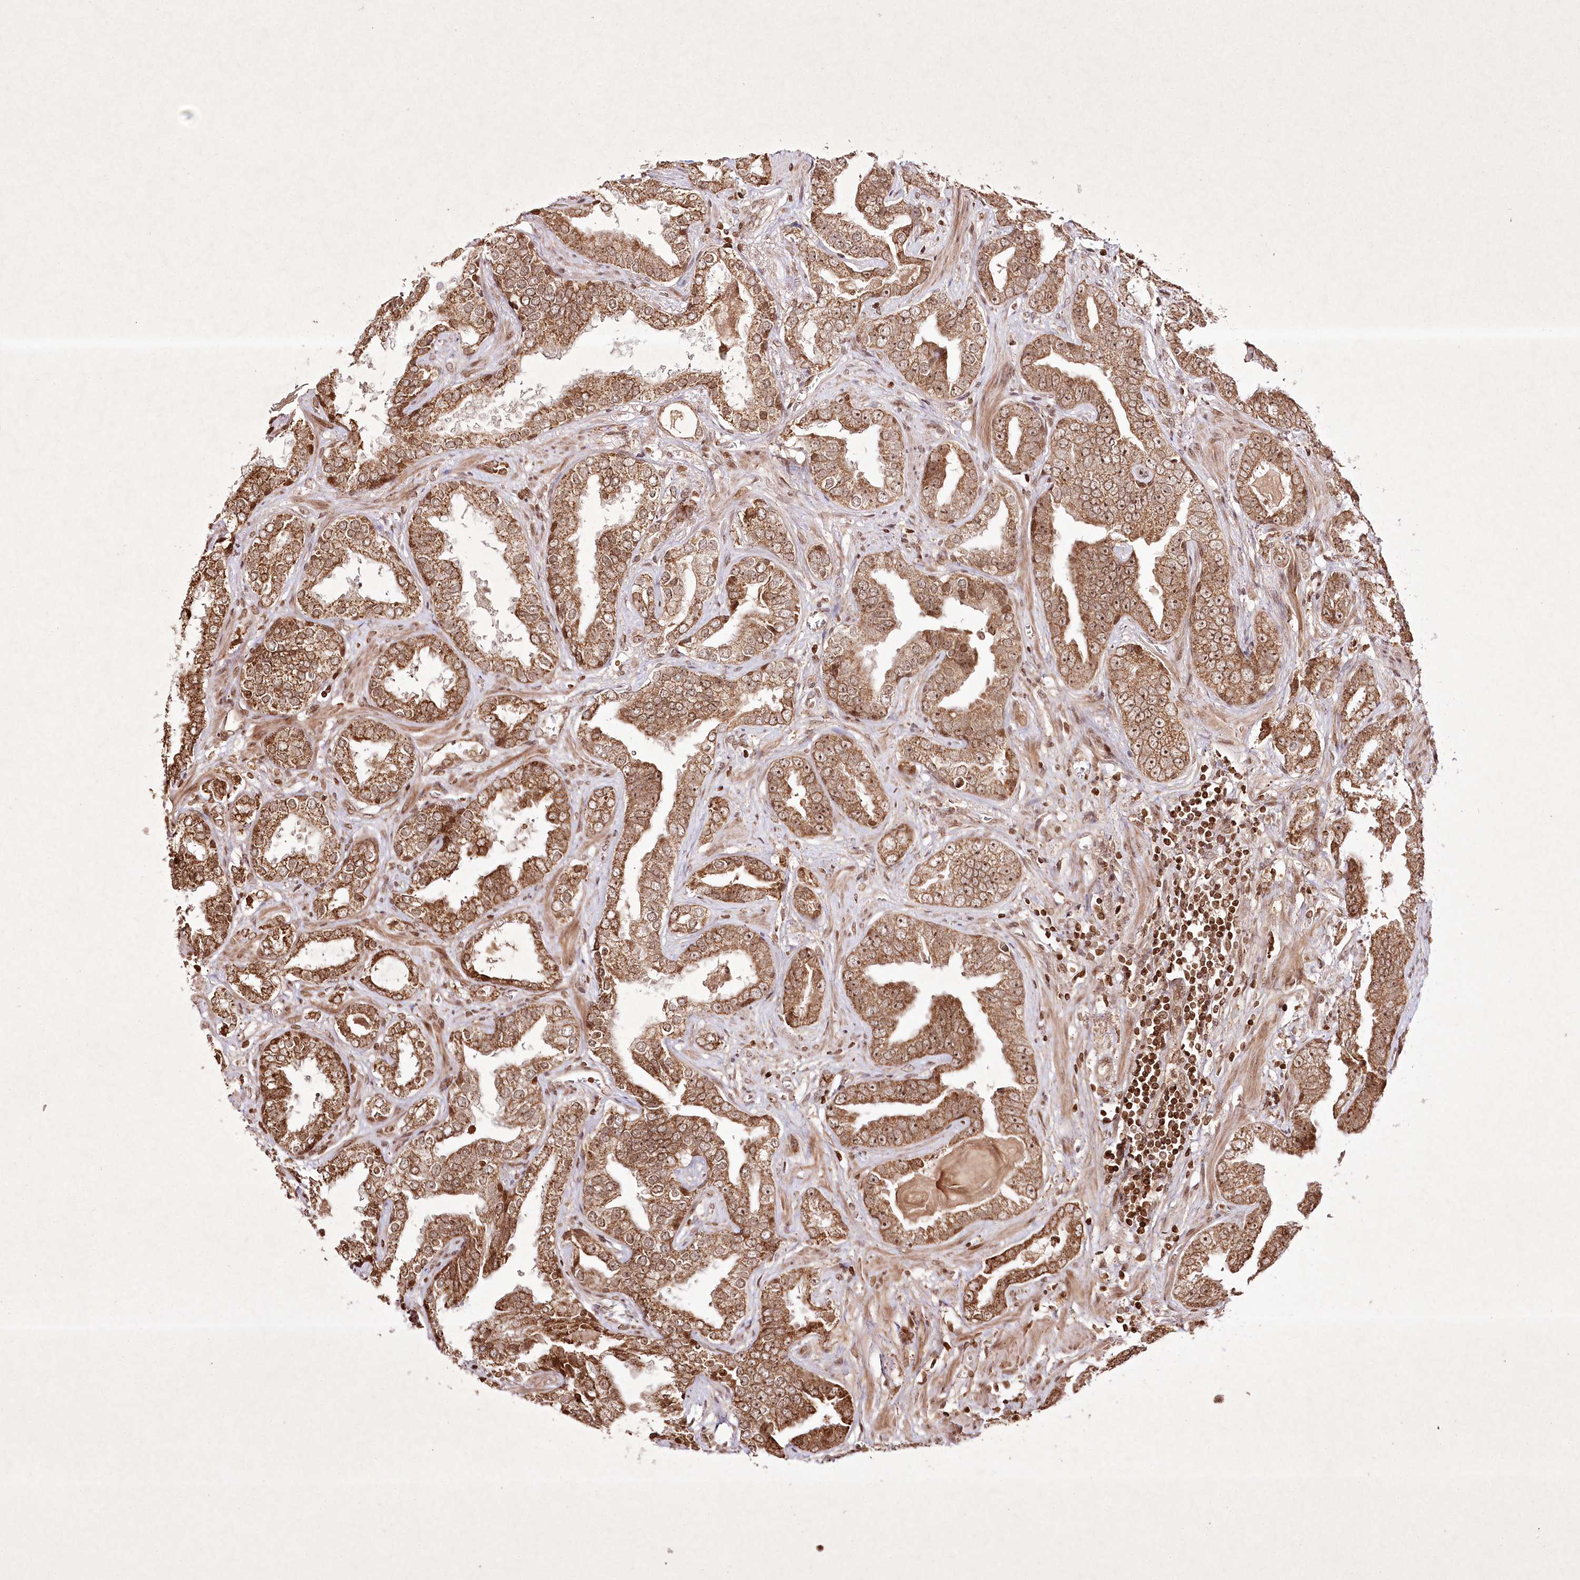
{"staining": {"intensity": "moderate", "quantity": ">75%", "location": "cytoplasmic/membranous,nuclear"}, "tissue": "prostate cancer", "cell_type": "Tumor cells", "image_type": "cancer", "snomed": [{"axis": "morphology", "description": "Adenocarcinoma, Low grade"}, {"axis": "topography", "description": "Prostate"}], "caption": "Prostate cancer stained for a protein (brown) shows moderate cytoplasmic/membranous and nuclear positive positivity in approximately >75% of tumor cells.", "gene": "CARM1", "patient": {"sex": "male", "age": 60}}